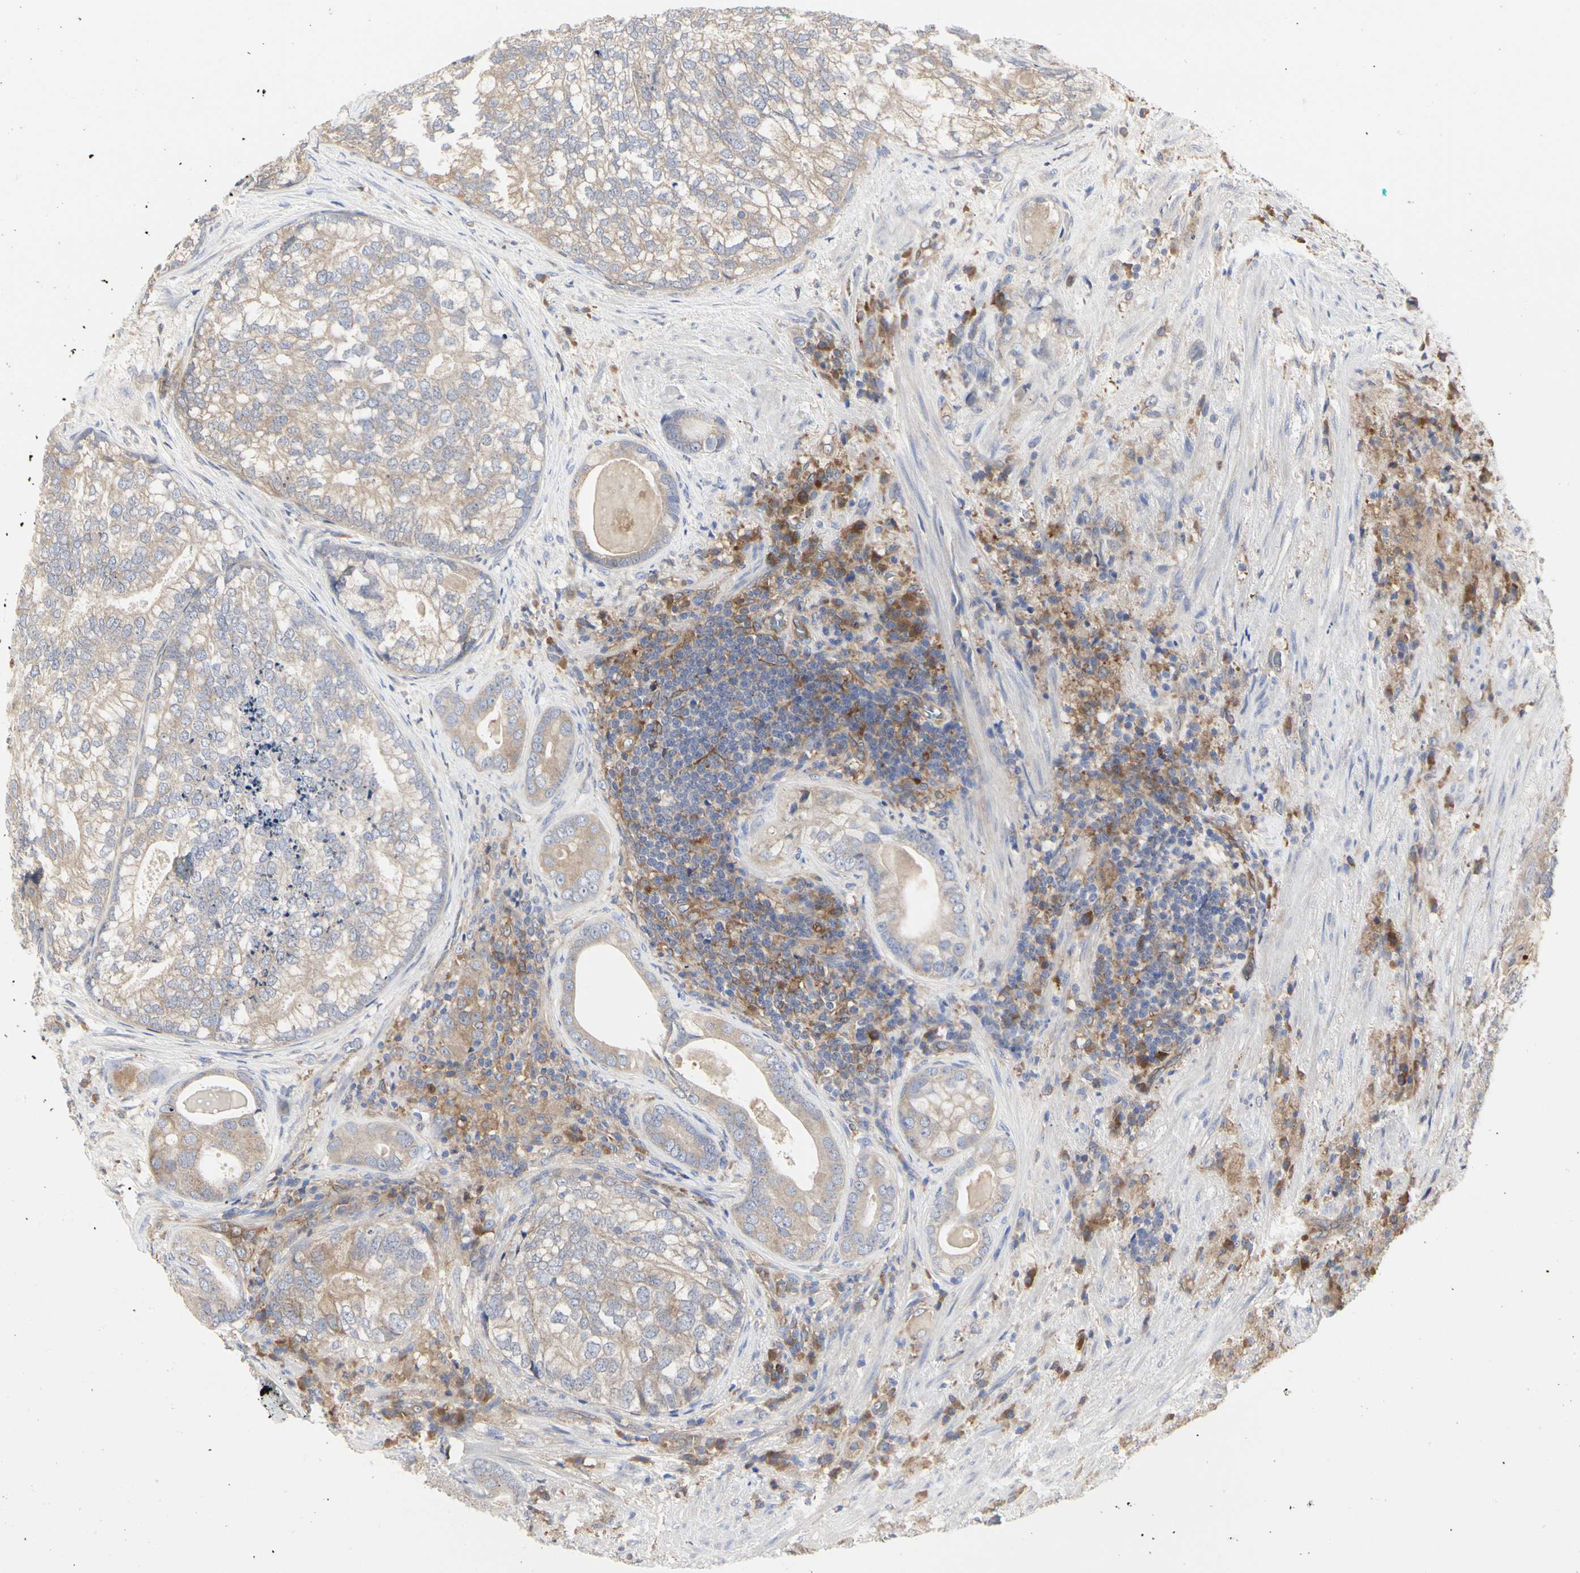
{"staining": {"intensity": "weak", "quantity": ">75%", "location": "cytoplasmic/membranous"}, "tissue": "prostate cancer", "cell_type": "Tumor cells", "image_type": "cancer", "snomed": [{"axis": "morphology", "description": "Adenocarcinoma, High grade"}, {"axis": "topography", "description": "Prostate"}], "caption": "Immunohistochemistry (IHC) of human high-grade adenocarcinoma (prostate) shows low levels of weak cytoplasmic/membranous positivity in about >75% of tumor cells.", "gene": "C3orf52", "patient": {"sex": "male", "age": 66}}